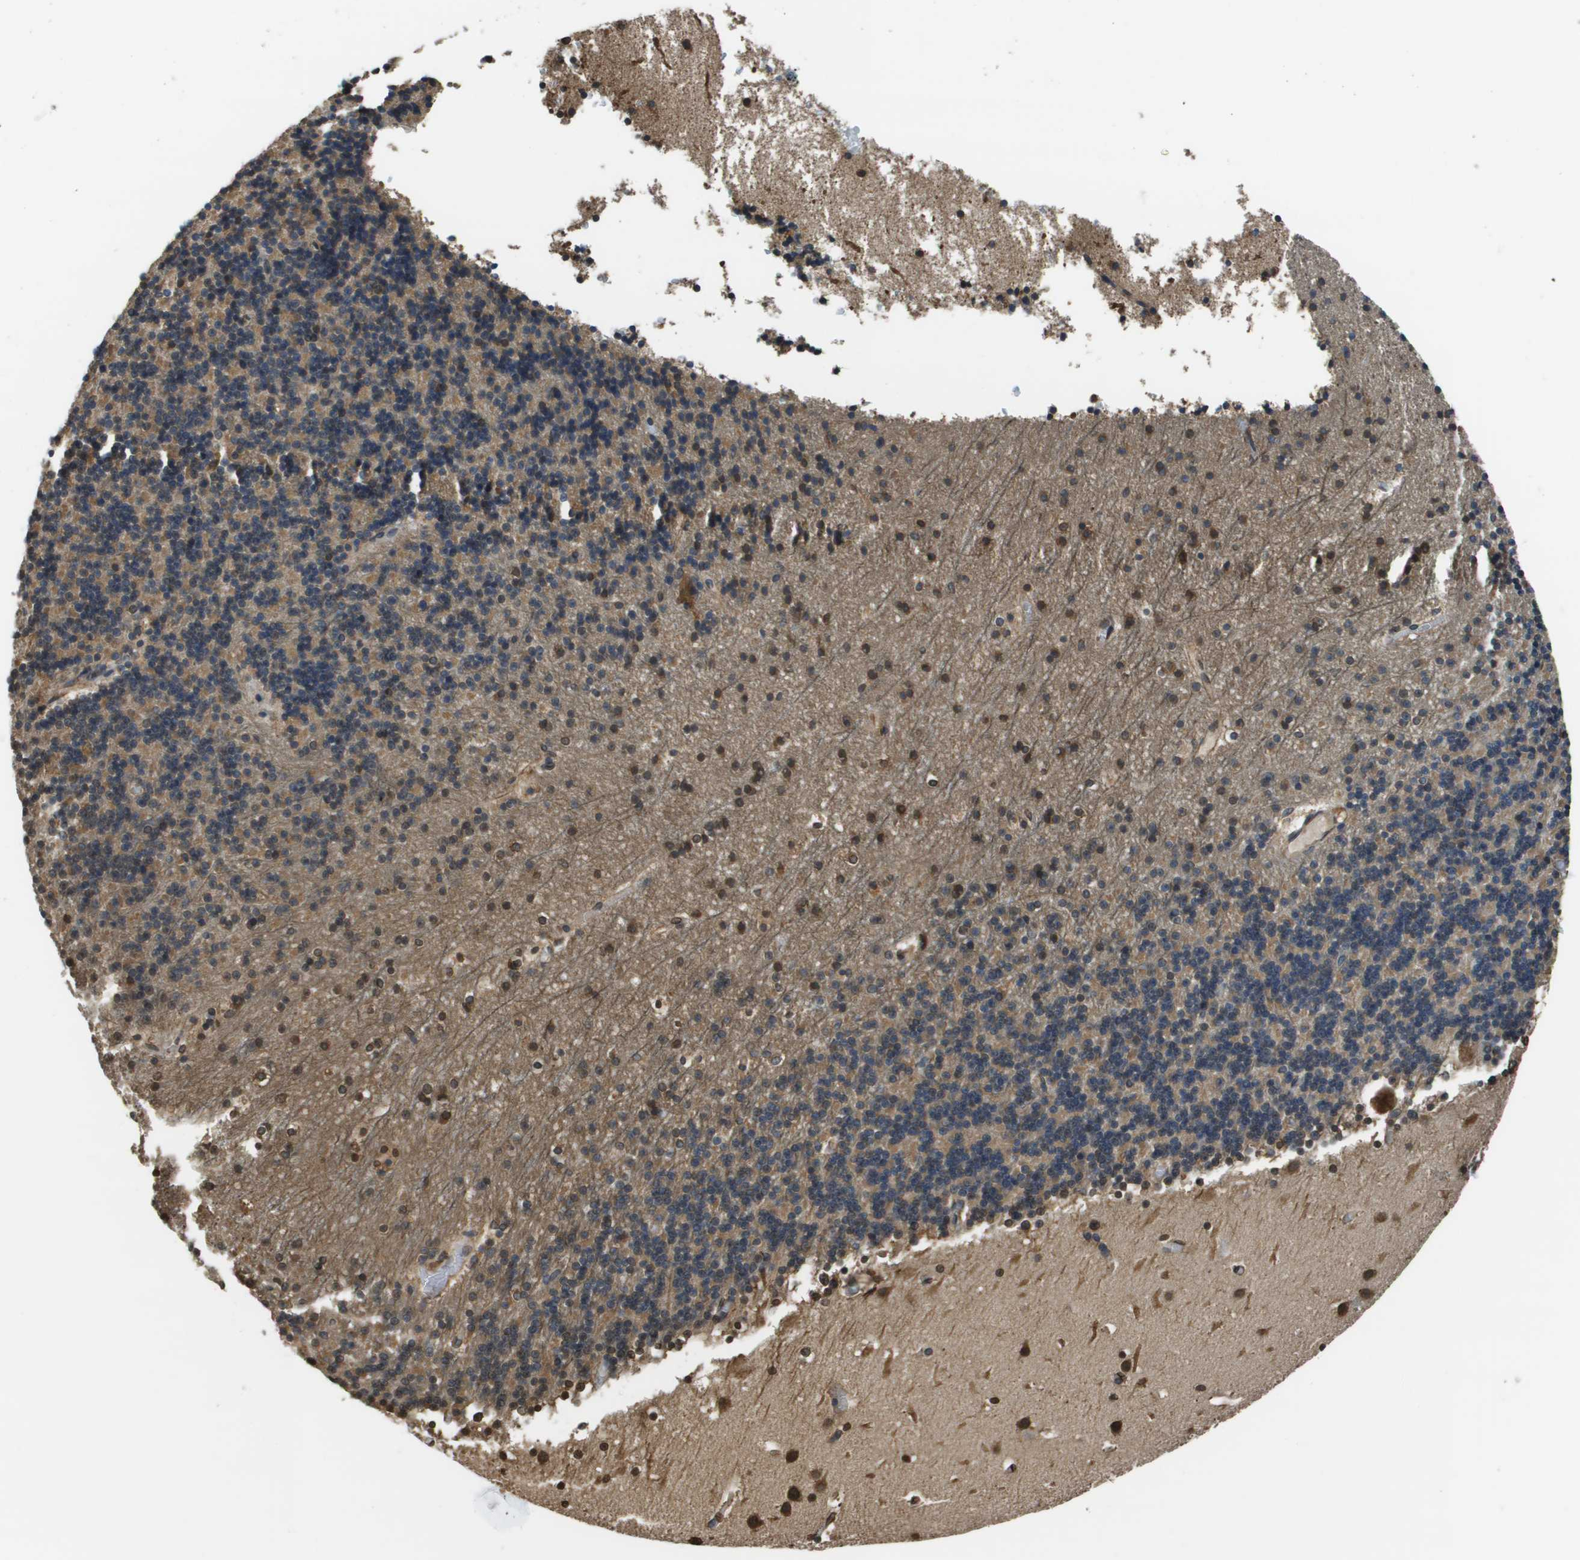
{"staining": {"intensity": "moderate", "quantity": "25%-75%", "location": "cytoplasmic/membranous"}, "tissue": "cerebellum", "cell_type": "Cells in granular layer", "image_type": "normal", "snomed": [{"axis": "morphology", "description": "Normal tissue, NOS"}, {"axis": "topography", "description": "Cerebellum"}], "caption": "A brown stain shows moderate cytoplasmic/membranous expression of a protein in cells in granular layer of unremarkable human cerebellum. (Brightfield microscopy of DAB IHC at high magnification).", "gene": "SEC62", "patient": {"sex": "male", "age": 45}}